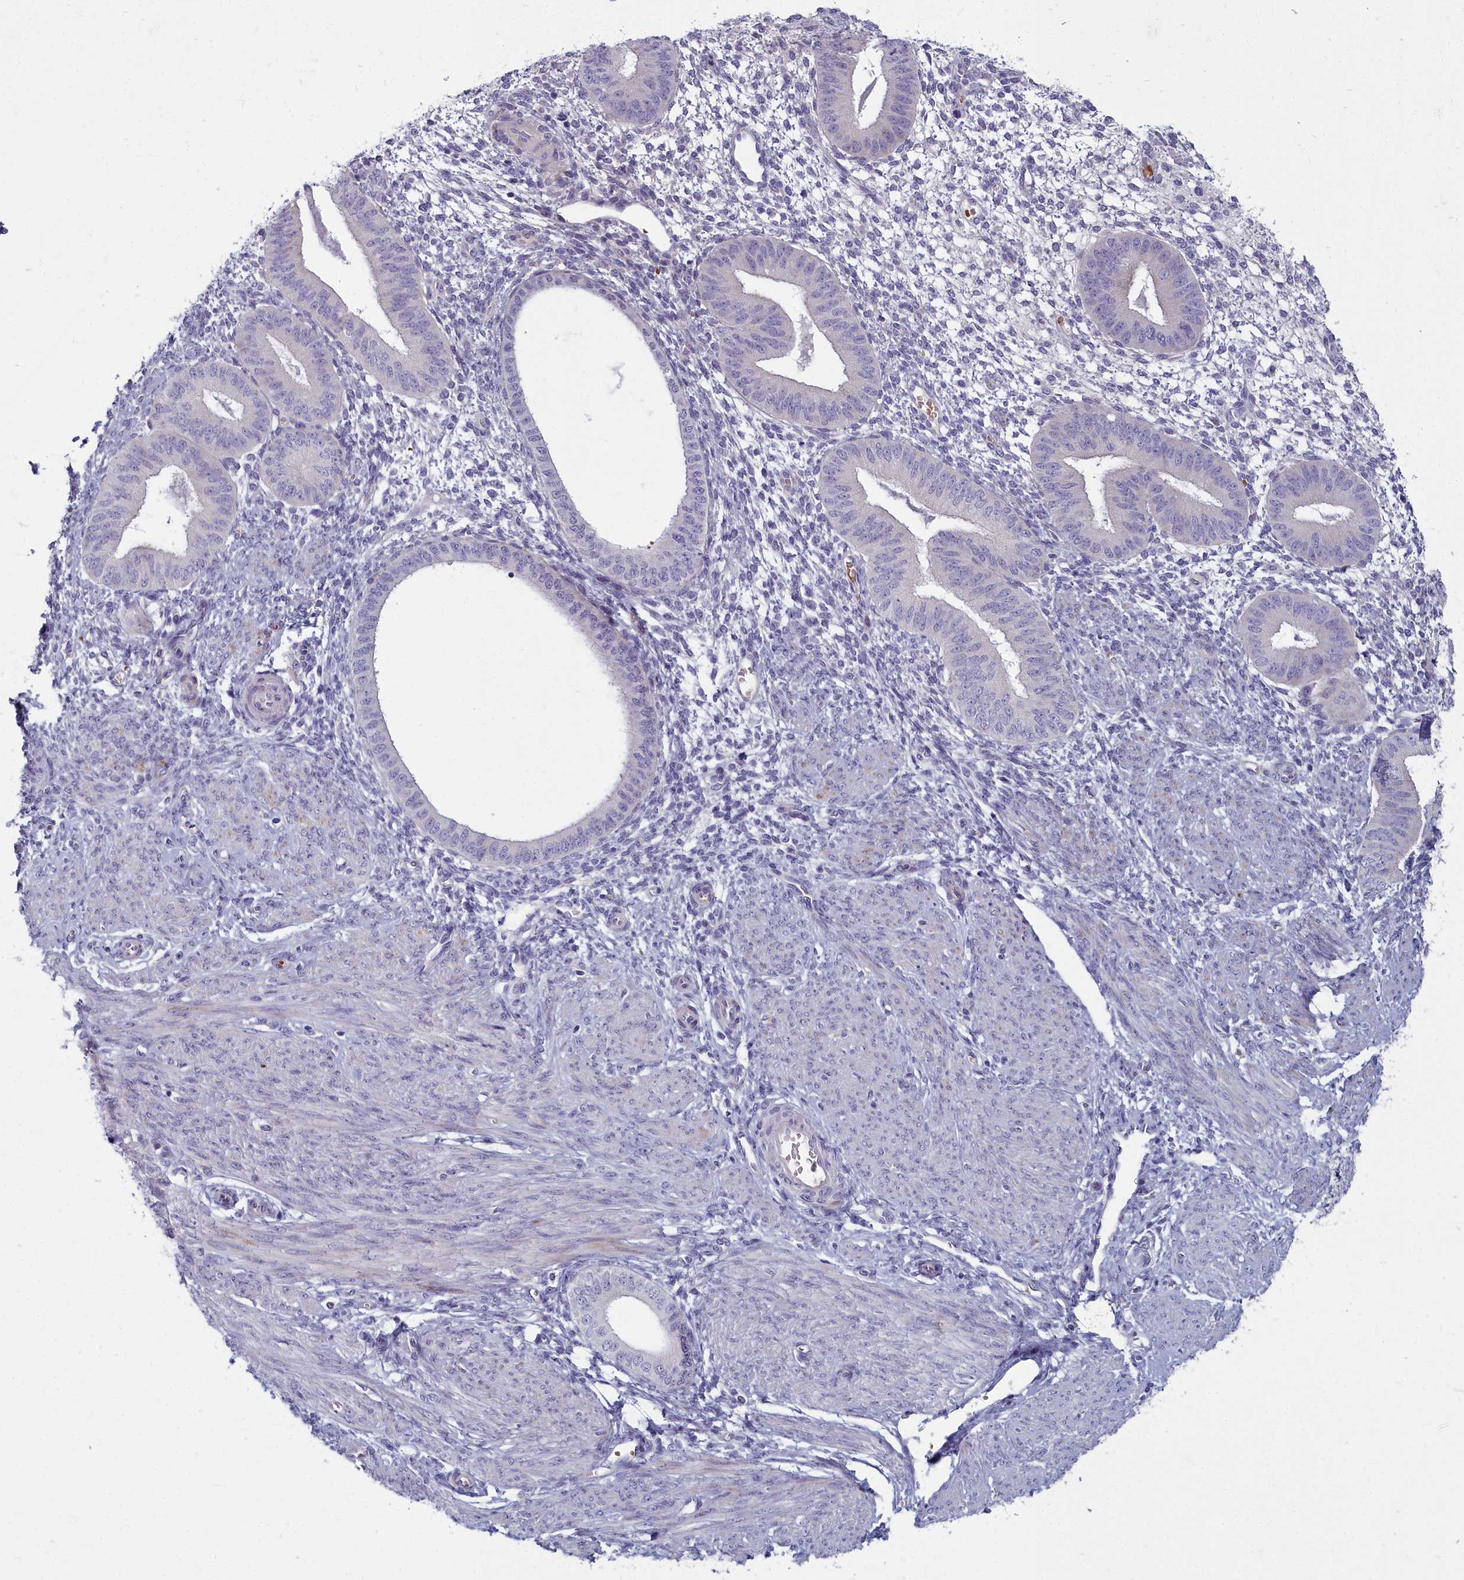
{"staining": {"intensity": "negative", "quantity": "none", "location": "none"}, "tissue": "endometrium", "cell_type": "Cells in endometrial stroma", "image_type": "normal", "snomed": [{"axis": "morphology", "description": "Normal tissue, NOS"}, {"axis": "topography", "description": "Endometrium"}], "caption": "Immunohistochemistry photomicrograph of benign human endometrium stained for a protein (brown), which exhibits no expression in cells in endometrial stroma.", "gene": "ARL15", "patient": {"sex": "female", "age": 49}}